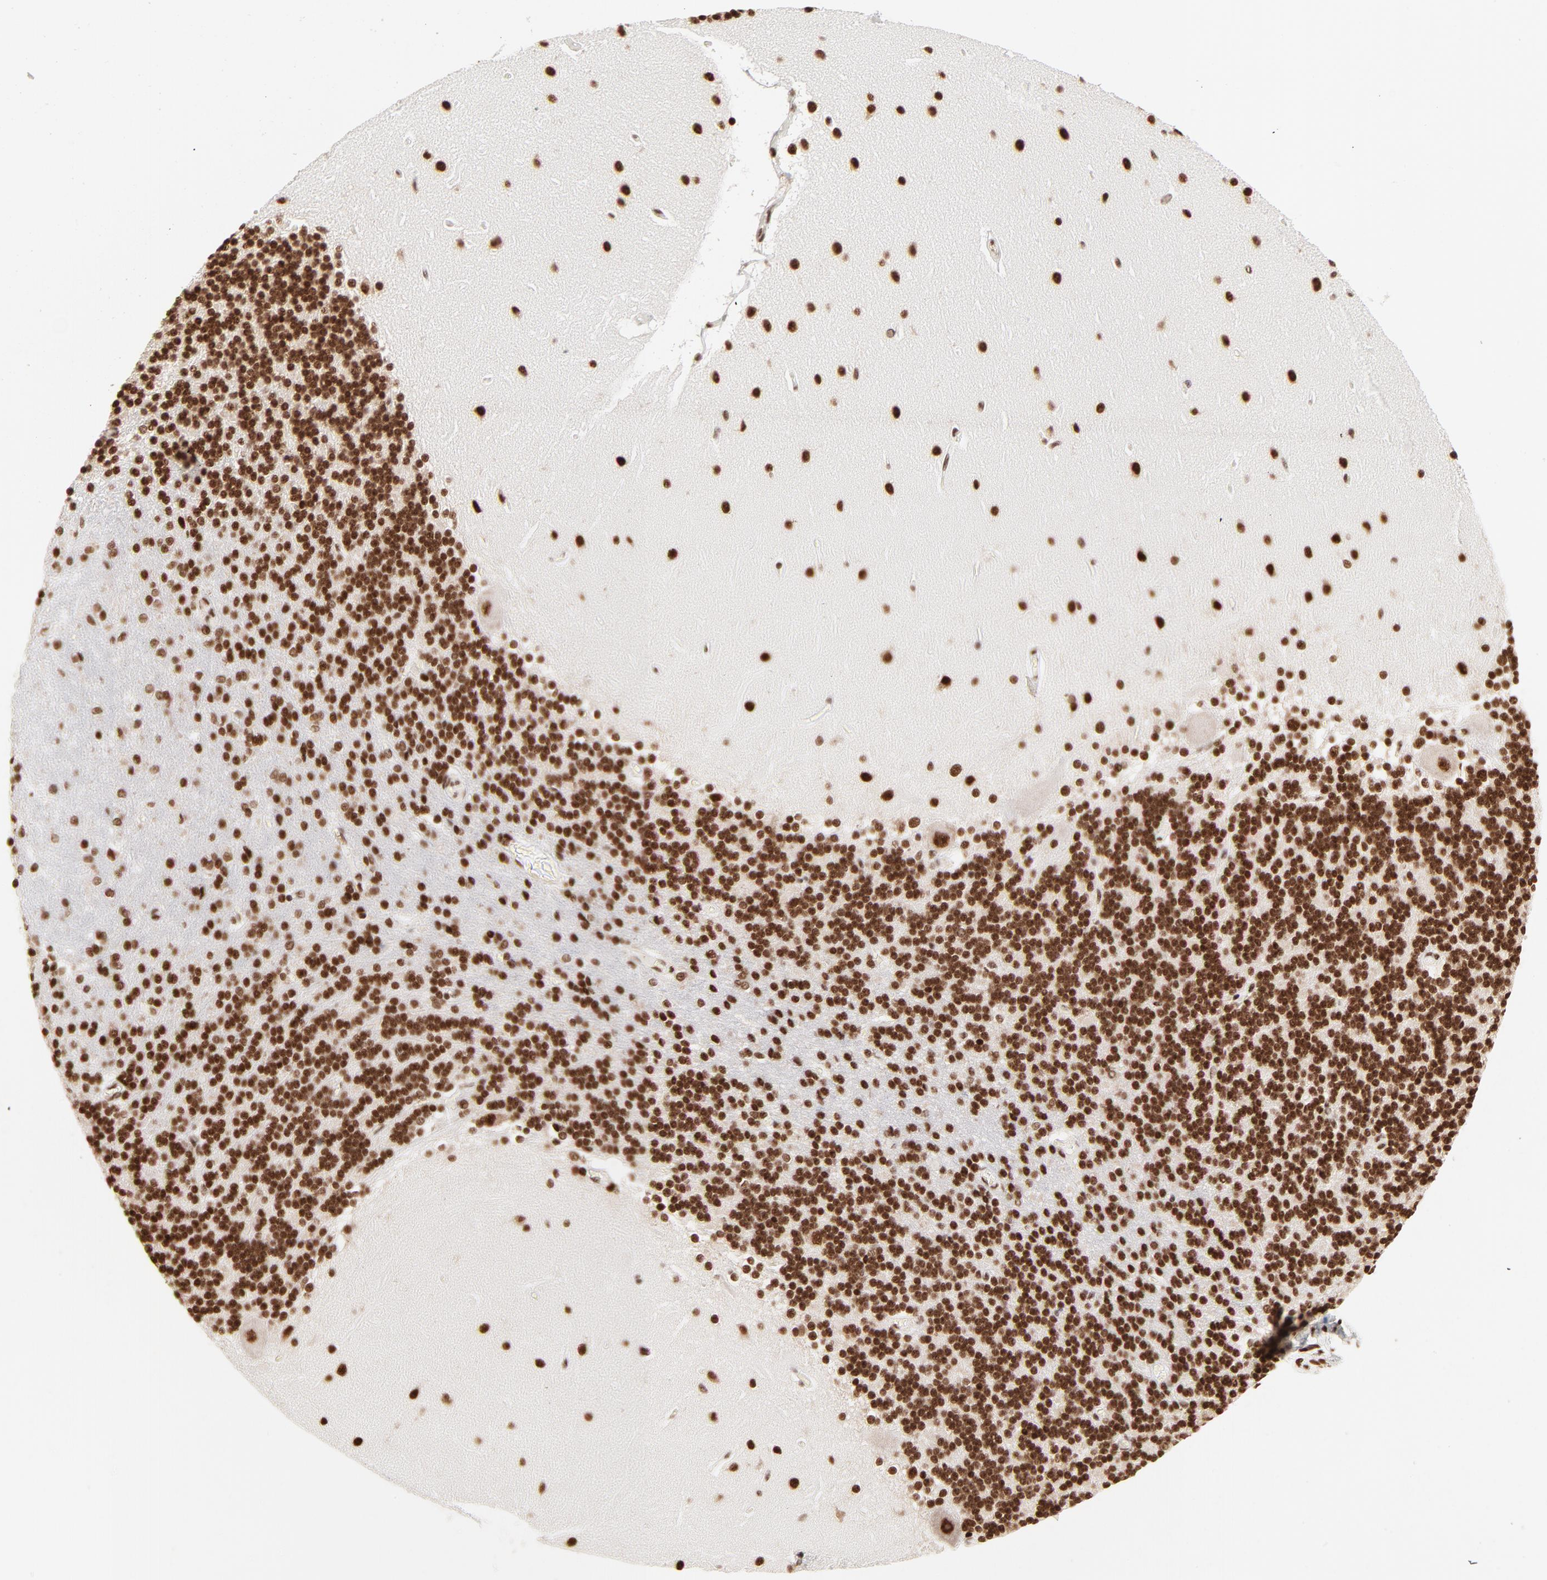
{"staining": {"intensity": "strong", "quantity": ">75%", "location": "nuclear"}, "tissue": "cerebellum", "cell_type": "Cells in granular layer", "image_type": "normal", "snomed": [{"axis": "morphology", "description": "Normal tissue, NOS"}, {"axis": "topography", "description": "Cerebellum"}], "caption": "Cerebellum stained with immunohistochemistry (IHC) reveals strong nuclear positivity in about >75% of cells in granular layer.", "gene": "TARDBP", "patient": {"sex": "female", "age": 54}}